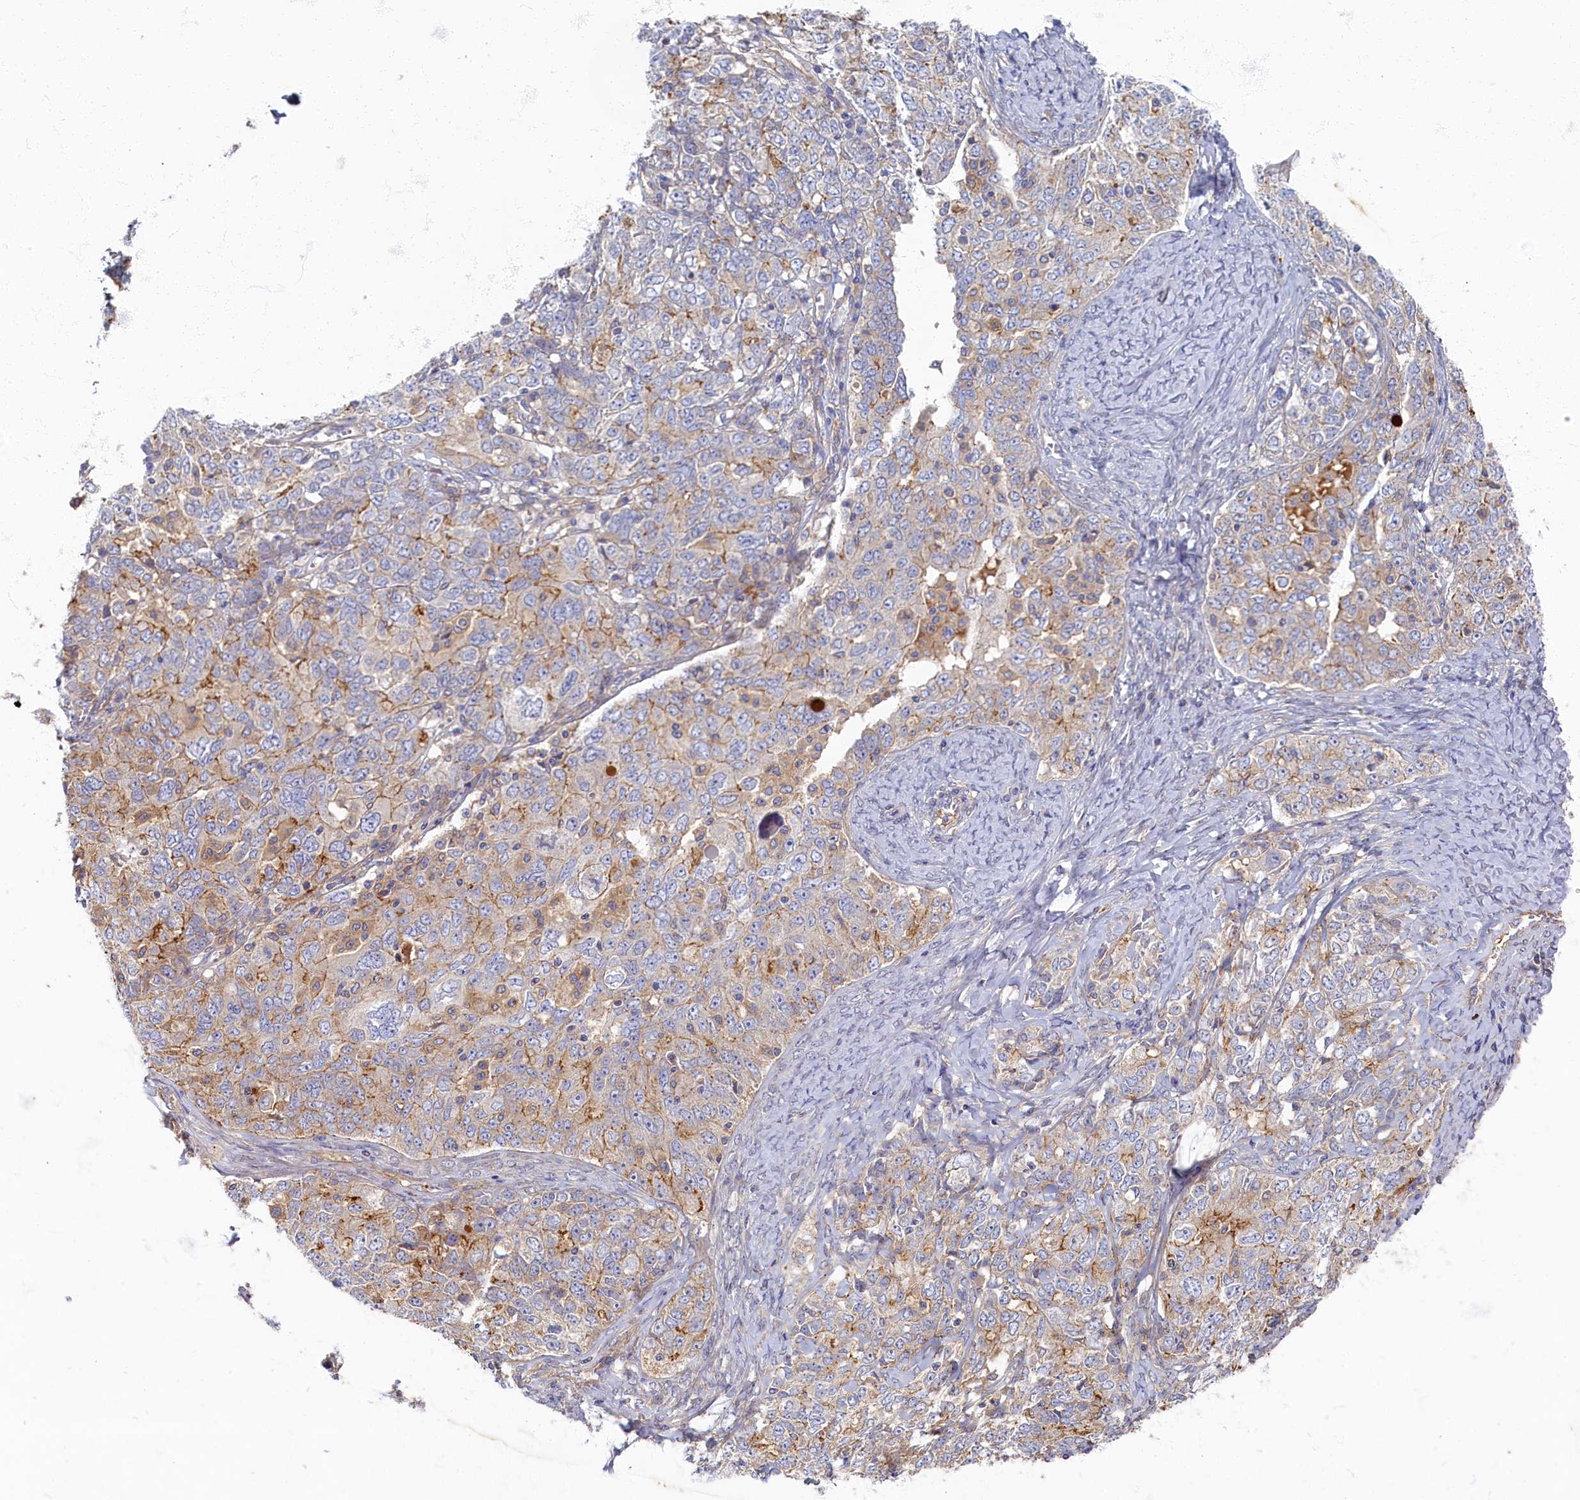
{"staining": {"intensity": "weak", "quantity": "25%-75%", "location": "cytoplasmic/membranous"}, "tissue": "ovarian cancer", "cell_type": "Tumor cells", "image_type": "cancer", "snomed": [{"axis": "morphology", "description": "Carcinoma, endometroid"}, {"axis": "topography", "description": "Ovary"}], "caption": "Tumor cells demonstrate weak cytoplasmic/membranous expression in about 25%-75% of cells in ovarian endometroid carcinoma.", "gene": "PSMG2", "patient": {"sex": "female", "age": 62}}